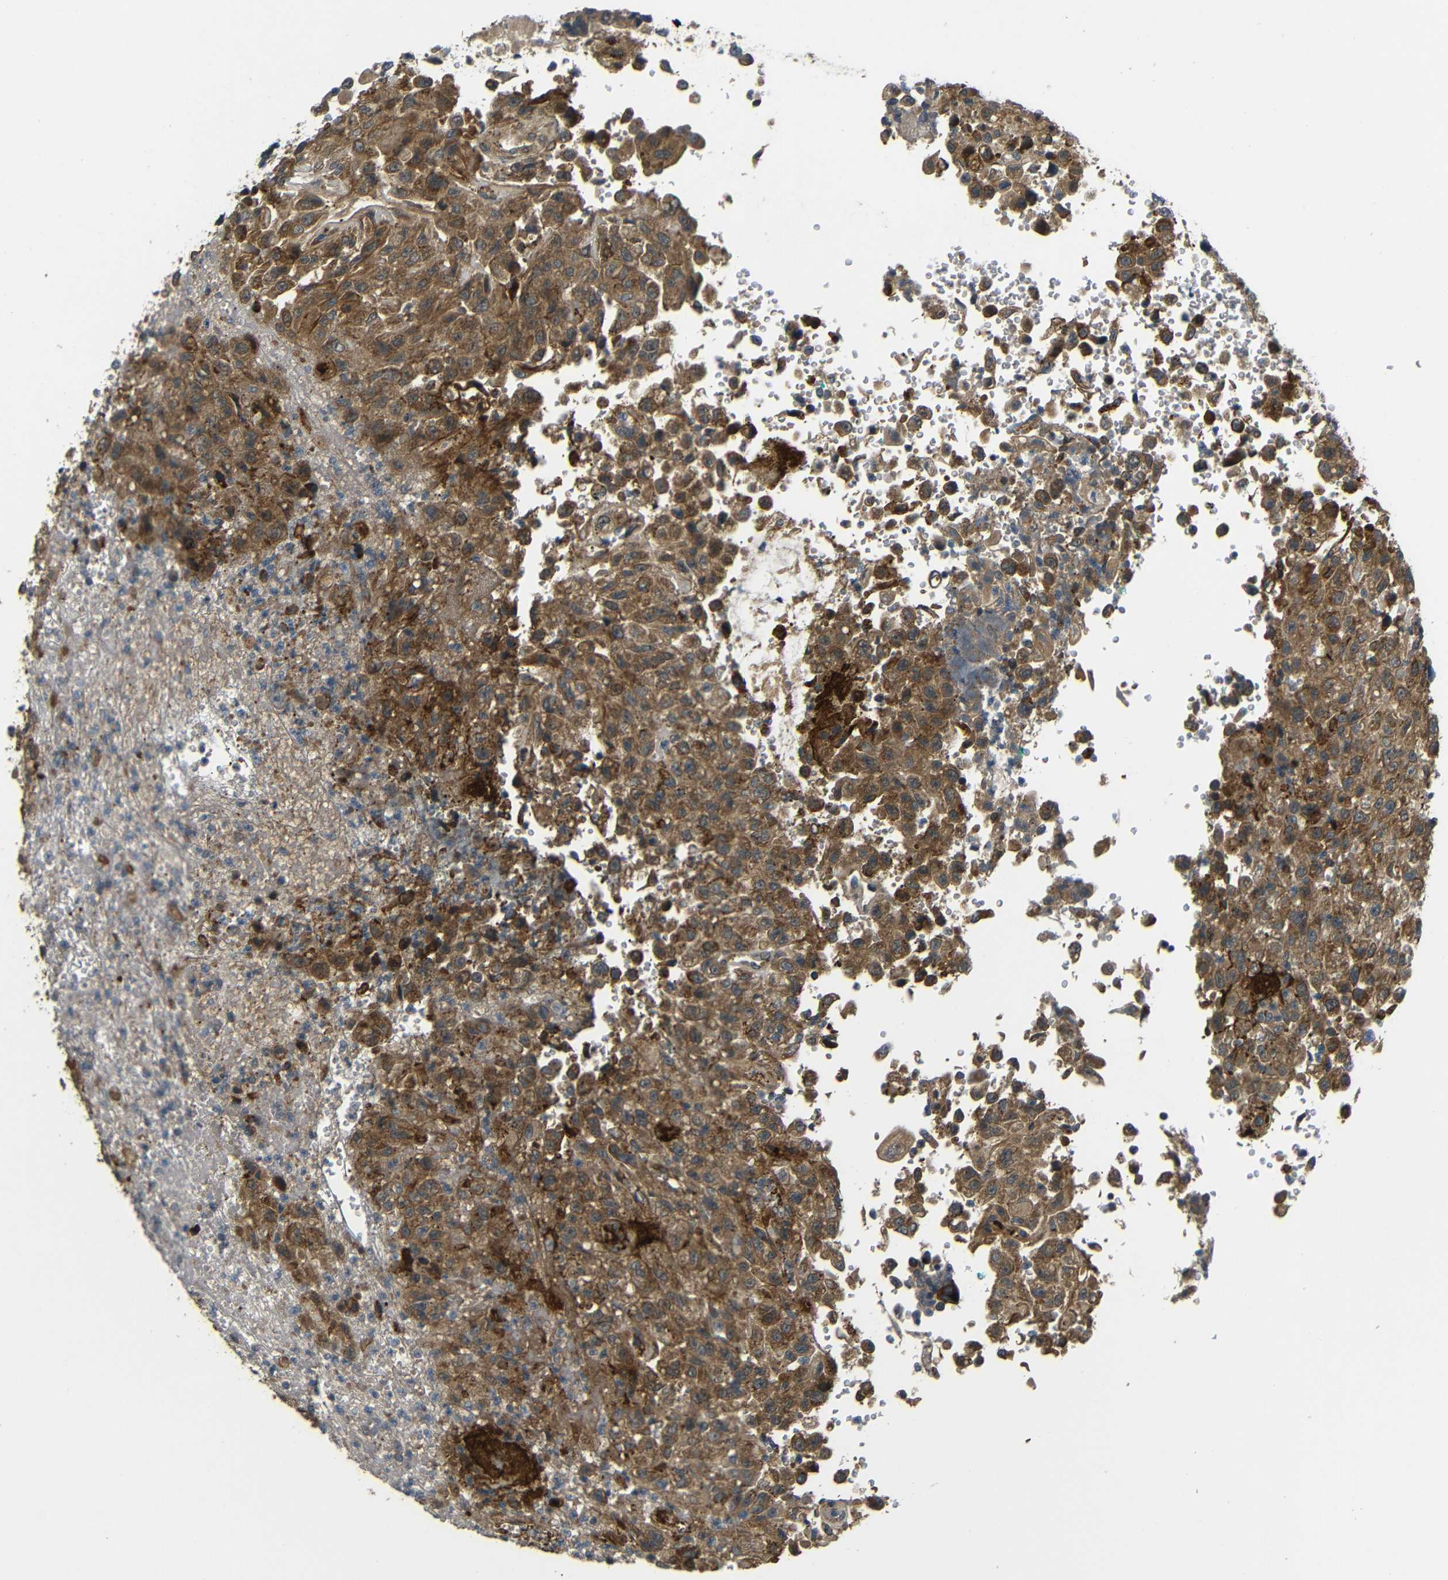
{"staining": {"intensity": "moderate", "quantity": ">75%", "location": "cytoplasmic/membranous"}, "tissue": "urothelial cancer", "cell_type": "Tumor cells", "image_type": "cancer", "snomed": [{"axis": "morphology", "description": "Urothelial carcinoma, High grade"}, {"axis": "topography", "description": "Urinary bladder"}], "caption": "Immunohistochemistry (IHC) image of neoplastic tissue: human urothelial carcinoma (high-grade) stained using immunohistochemistry demonstrates medium levels of moderate protein expression localized specifically in the cytoplasmic/membranous of tumor cells, appearing as a cytoplasmic/membranous brown color.", "gene": "EPHB2", "patient": {"sex": "male", "age": 46}}